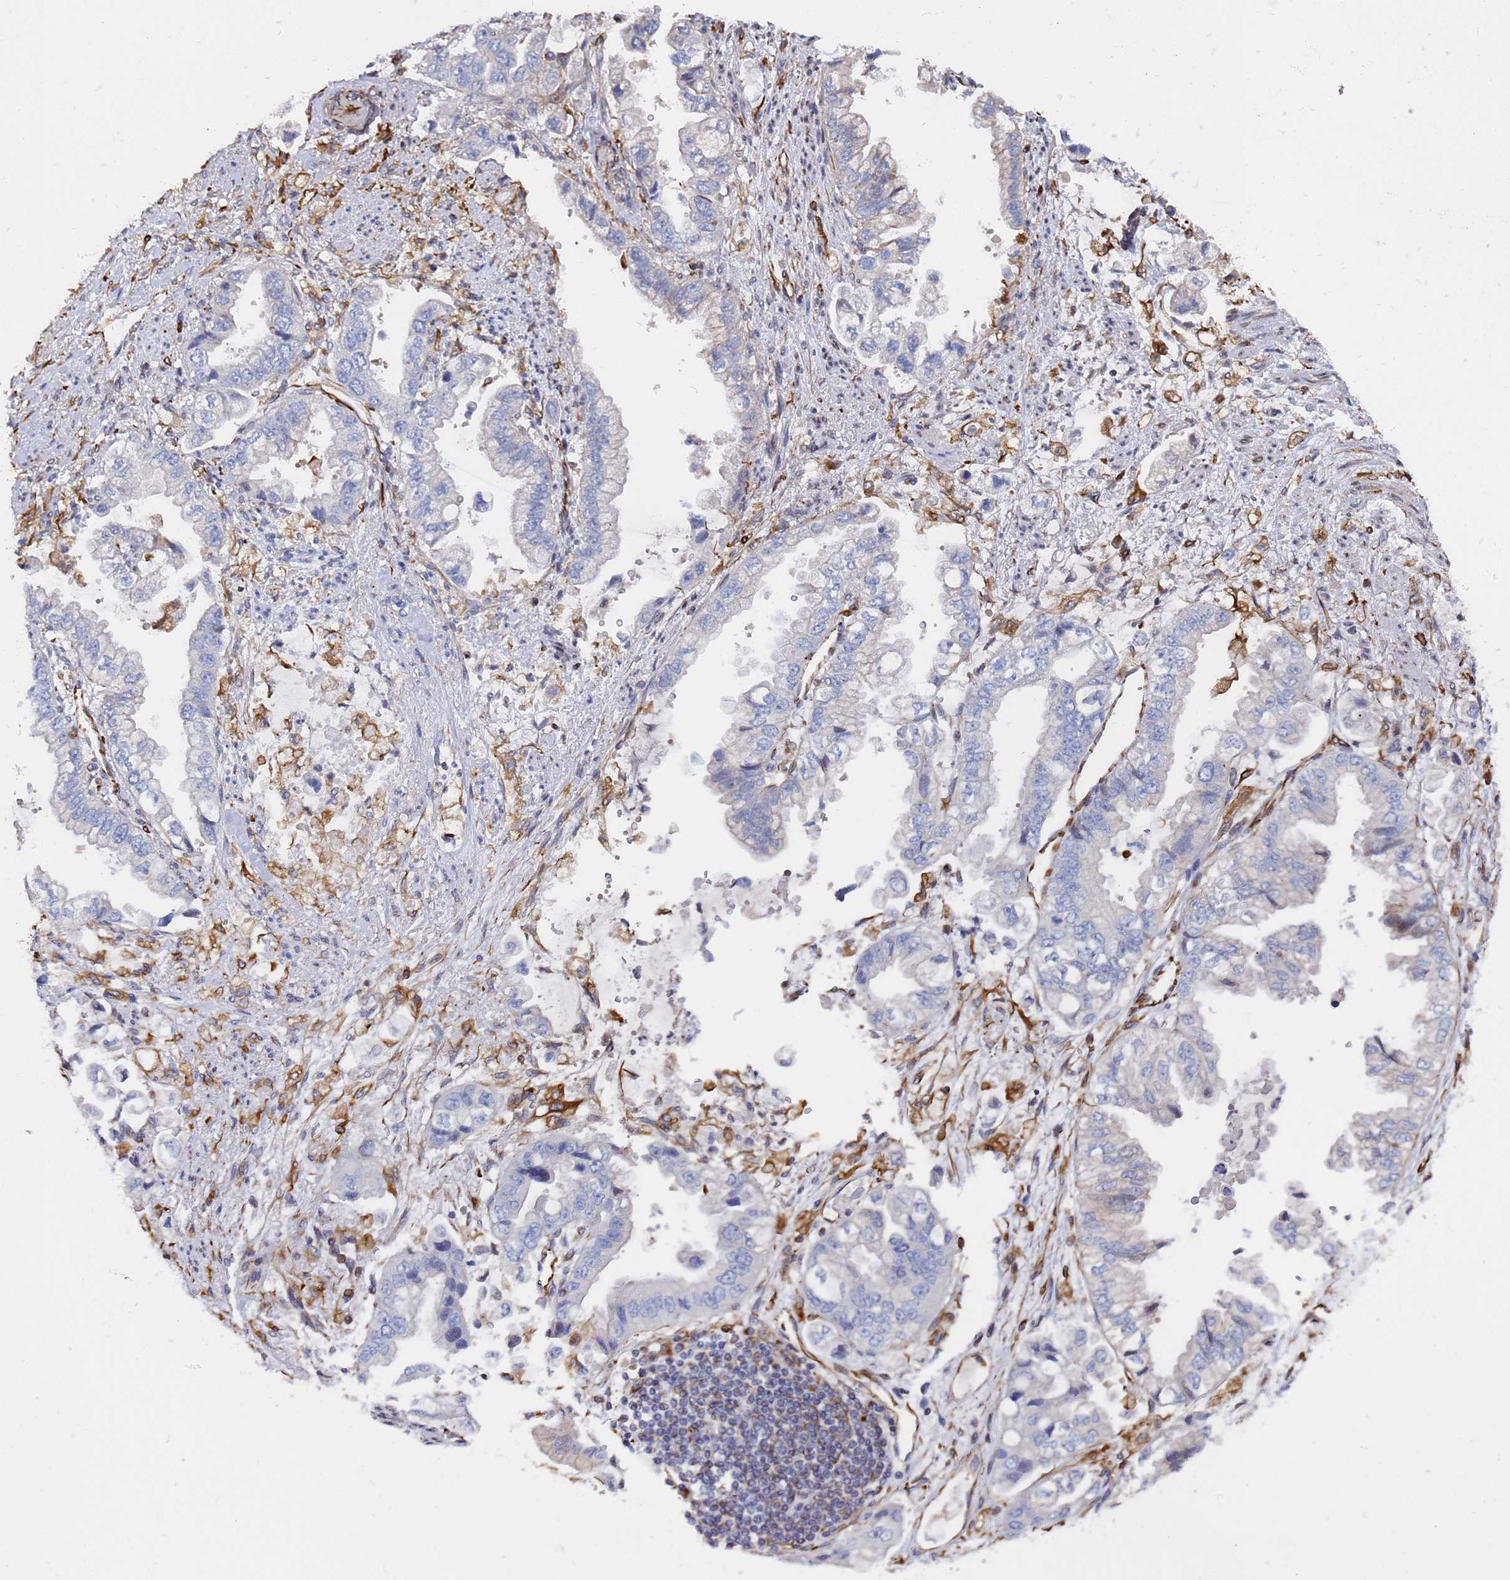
{"staining": {"intensity": "negative", "quantity": "none", "location": "none"}, "tissue": "stomach cancer", "cell_type": "Tumor cells", "image_type": "cancer", "snomed": [{"axis": "morphology", "description": "Adenocarcinoma, NOS"}, {"axis": "topography", "description": "Stomach"}], "caption": "Adenocarcinoma (stomach) was stained to show a protein in brown. There is no significant expression in tumor cells.", "gene": "SYT13", "patient": {"sex": "male", "age": 62}}